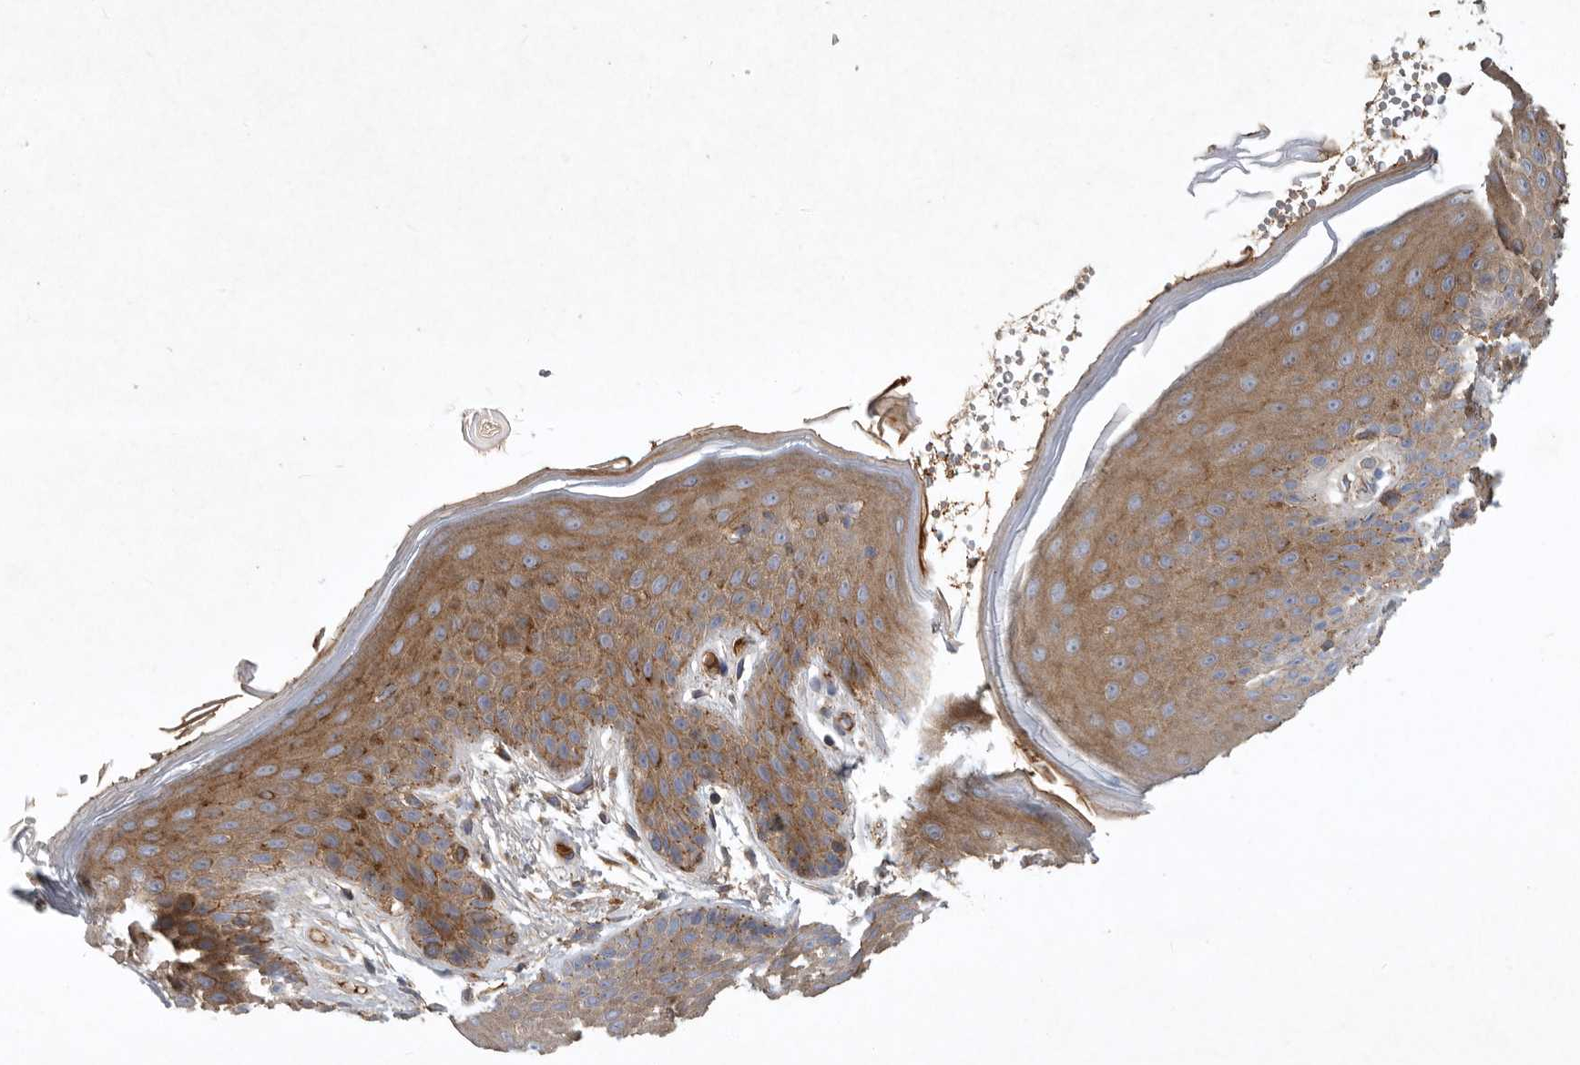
{"staining": {"intensity": "moderate", "quantity": ">75%", "location": "cytoplasmic/membranous"}, "tissue": "skin", "cell_type": "Epidermal cells", "image_type": "normal", "snomed": [{"axis": "morphology", "description": "Normal tissue, NOS"}, {"axis": "topography", "description": "Anal"}], "caption": "An immunohistochemistry (IHC) image of normal tissue is shown. Protein staining in brown highlights moderate cytoplasmic/membranous positivity in skin within epidermal cells. The staining is performed using DAB brown chromogen to label protein expression. The nuclei are counter-stained blue using hematoxylin.", "gene": "MLPH", "patient": {"sex": "male", "age": 74}}